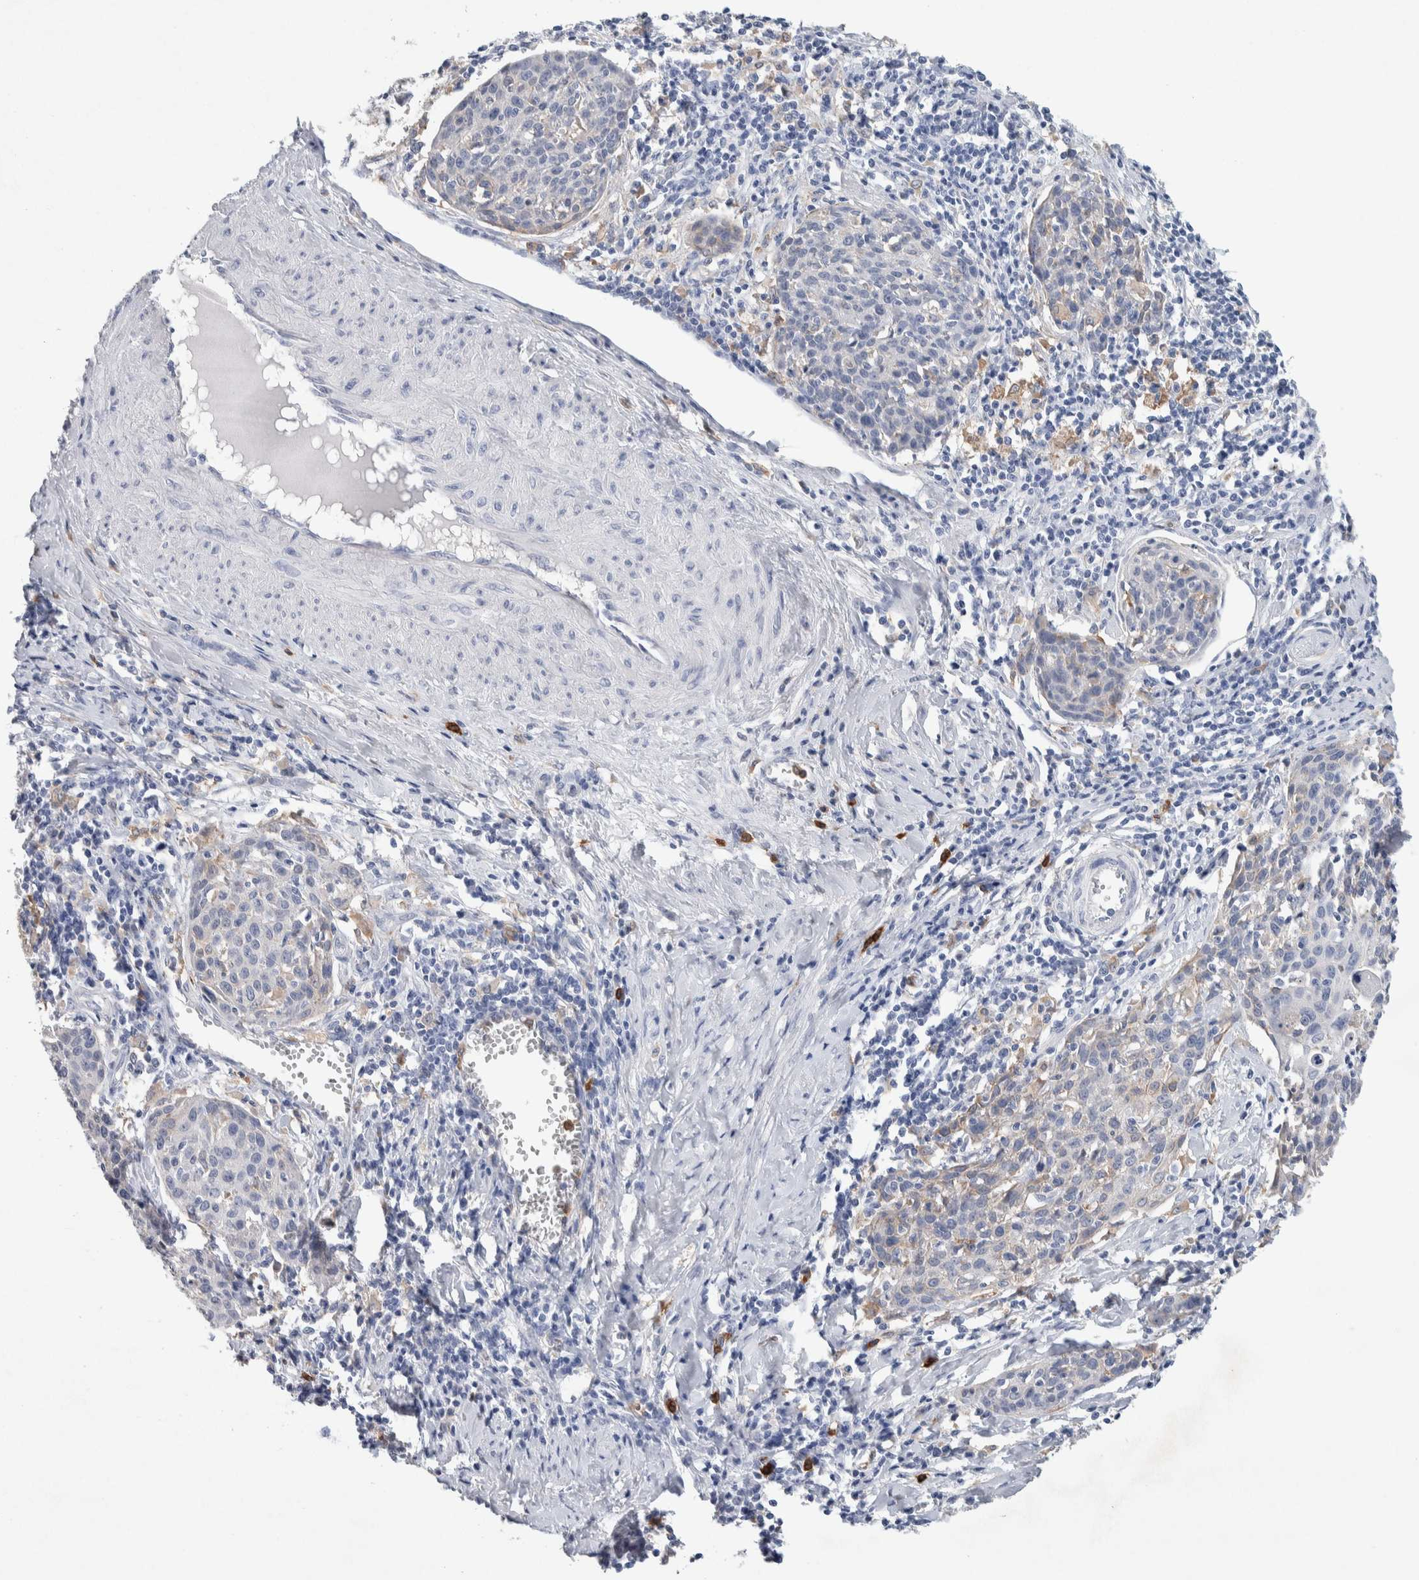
{"staining": {"intensity": "negative", "quantity": "none", "location": "none"}, "tissue": "cervical cancer", "cell_type": "Tumor cells", "image_type": "cancer", "snomed": [{"axis": "morphology", "description": "Squamous cell carcinoma, NOS"}, {"axis": "topography", "description": "Cervix"}], "caption": "An immunohistochemistry image of squamous cell carcinoma (cervical) is shown. There is no staining in tumor cells of squamous cell carcinoma (cervical).", "gene": "NCF2", "patient": {"sex": "female", "age": 38}}